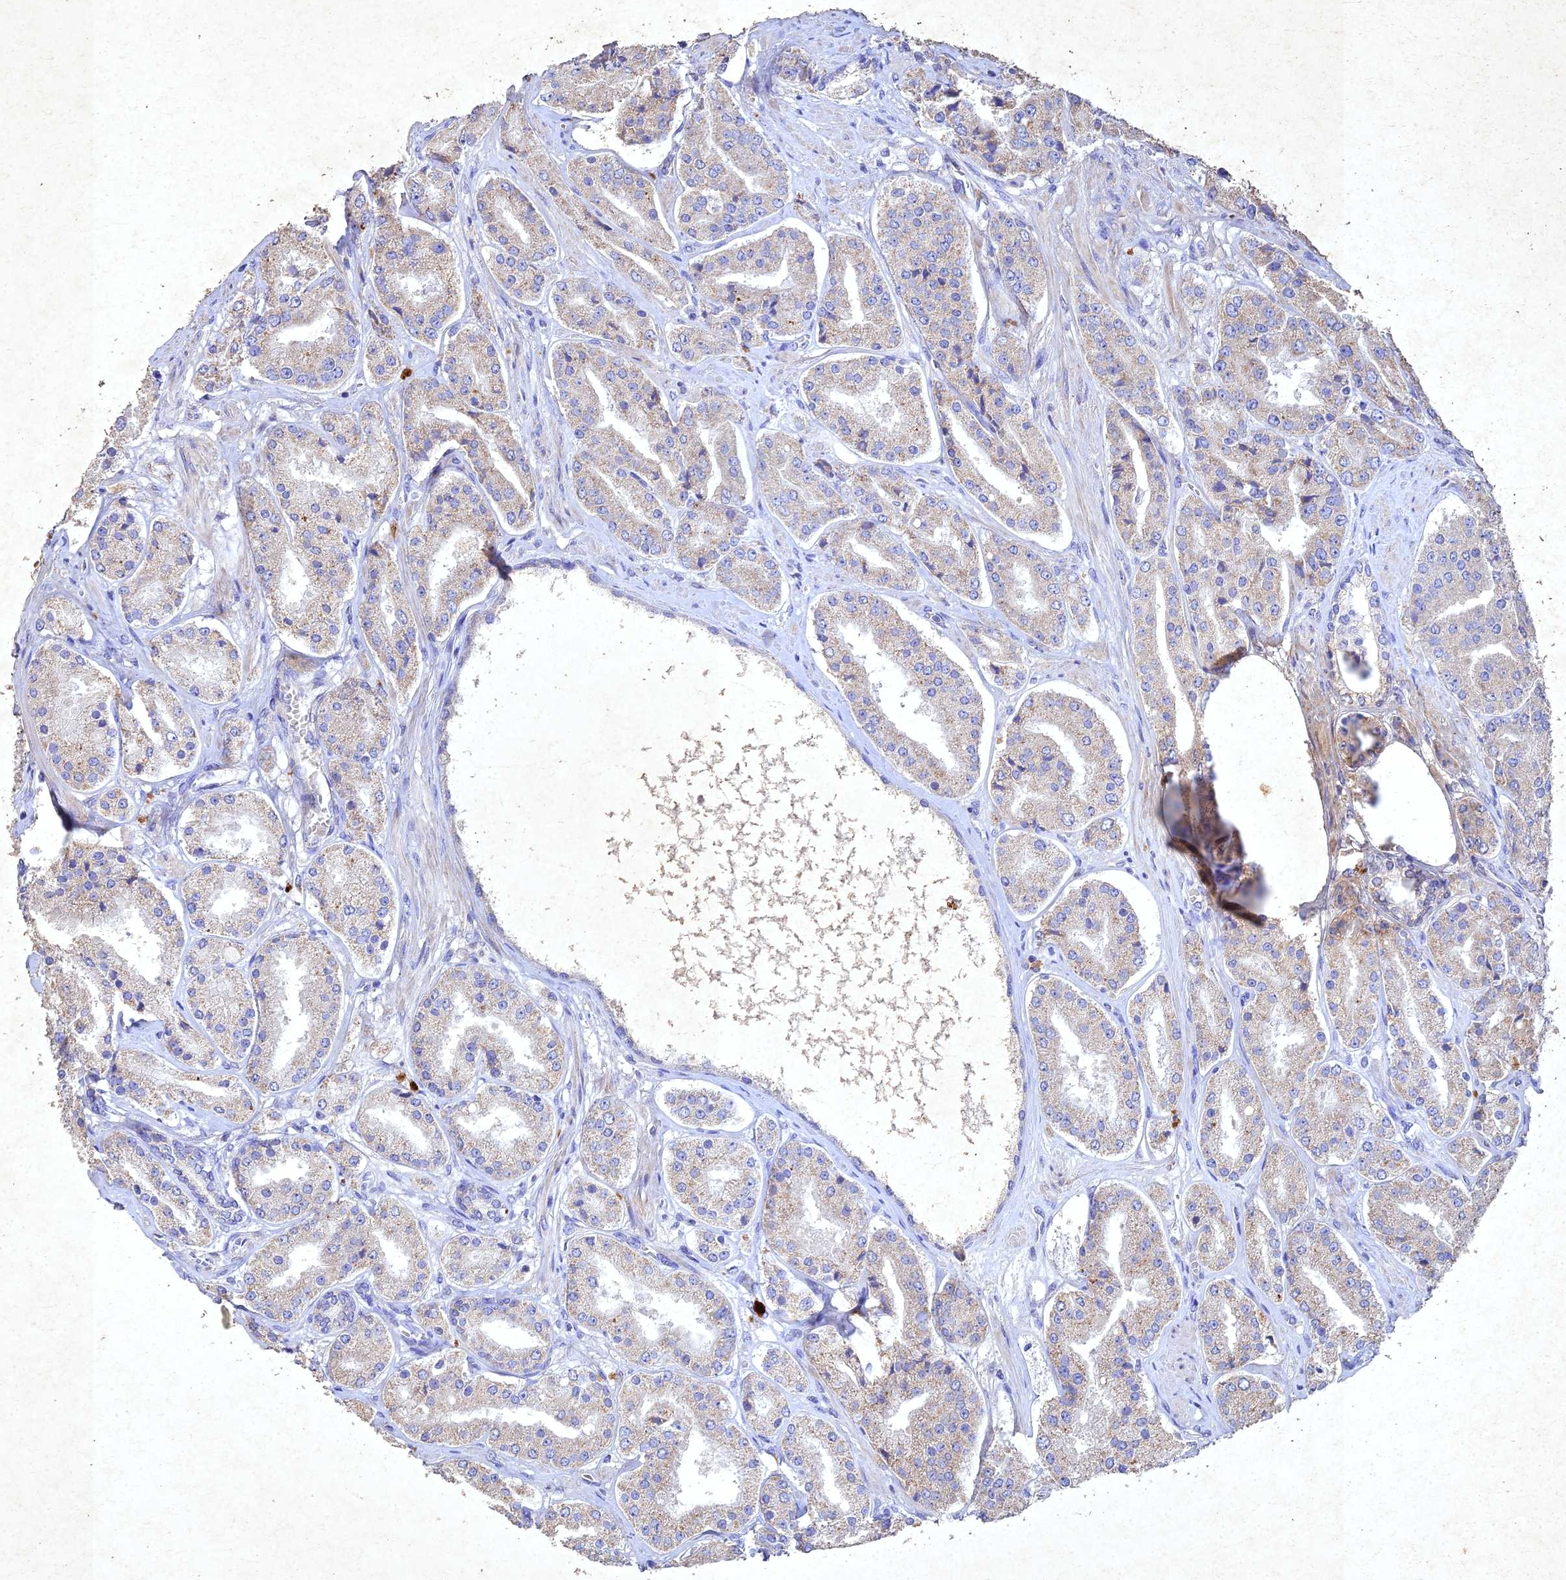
{"staining": {"intensity": "weak", "quantity": "<25%", "location": "cytoplasmic/membranous"}, "tissue": "prostate cancer", "cell_type": "Tumor cells", "image_type": "cancer", "snomed": [{"axis": "morphology", "description": "Adenocarcinoma, High grade"}, {"axis": "topography", "description": "Prostate"}], "caption": "Tumor cells show no significant protein staining in prostate cancer. The staining was performed using DAB to visualize the protein expression in brown, while the nuclei were stained in blue with hematoxylin (Magnification: 20x).", "gene": "NDUFV1", "patient": {"sex": "male", "age": 63}}